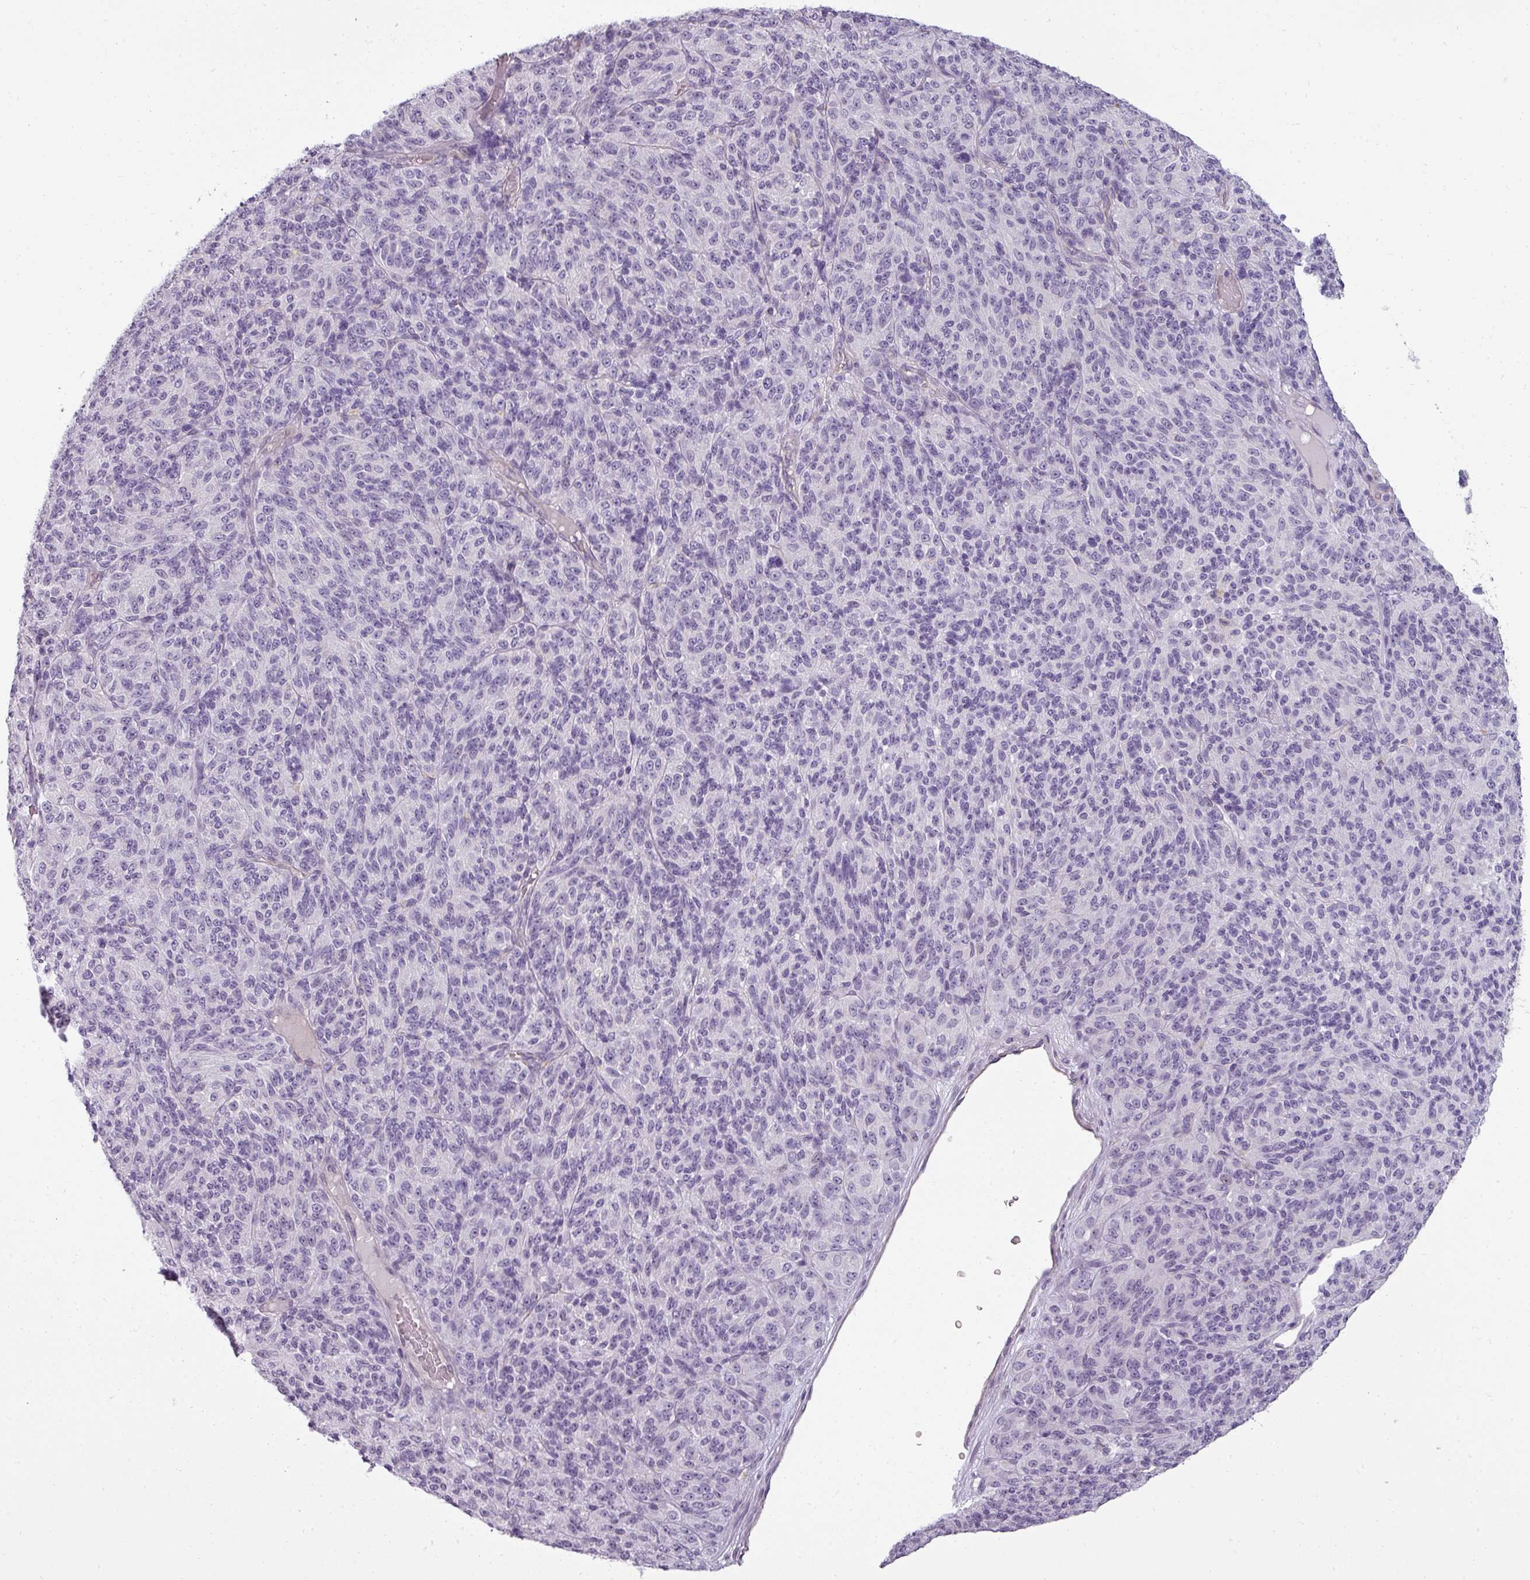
{"staining": {"intensity": "negative", "quantity": "none", "location": "none"}, "tissue": "melanoma", "cell_type": "Tumor cells", "image_type": "cancer", "snomed": [{"axis": "morphology", "description": "Malignant melanoma, Metastatic site"}, {"axis": "topography", "description": "Brain"}], "caption": "High power microscopy photomicrograph of an immunohistochemistry histopathology image of malignant melanoma (metastatic site), revealing no significant expression in tumor cells. Nuclei are stained in blue.", "gene": "ASB1", "patient": {"sex": "female", "age": 56}}